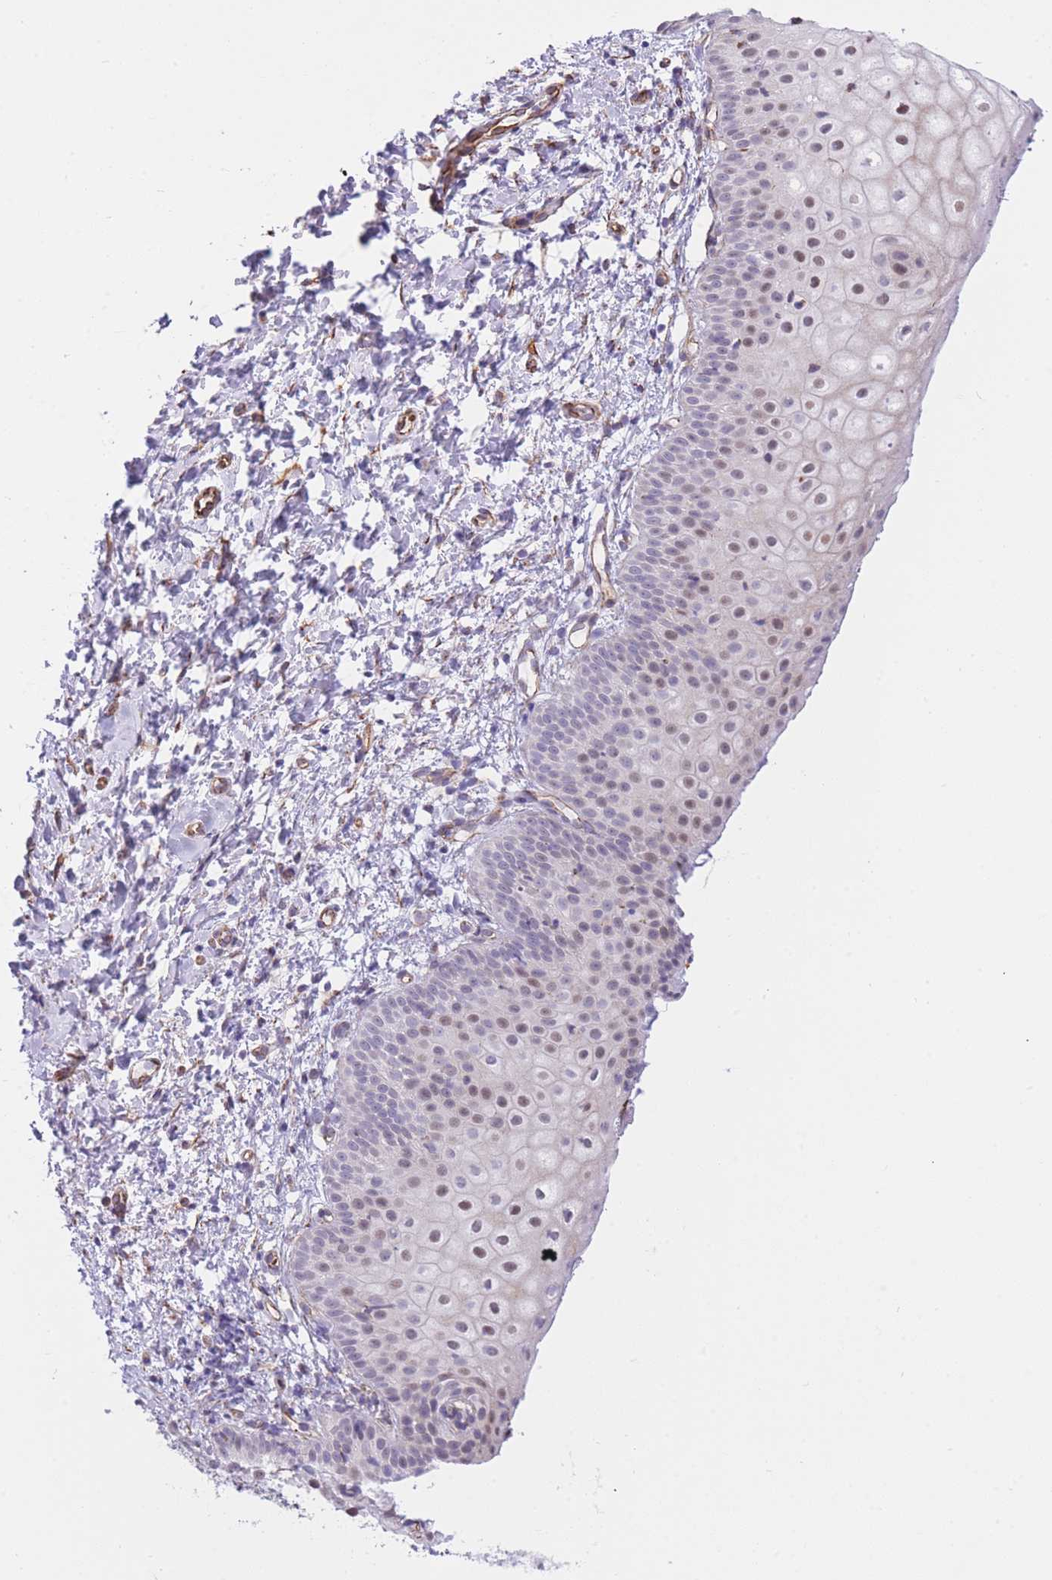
{"staining": {"intensity": "weak", "quantity": "<25%", "location": "nuclear"}, "tissue": "vagina", "cell_type": "Squamous epithelial cells", "image_type": "normal", "snomed": [{"axis": "morphology", "description": "Normal tissue, NOS"}, {"axis": "topography", "description": "Vagina"}], "caption": "Immunohistochemistry of normal vagina shows no staining in squamous epithelial cells. The staining was performed using DAB (3,3'-diaminobenzidine) to visualize the protein expression in brown, while the nuclei were stained in blue with hematoxylin (Magnification: 20x).", "gene": "PSG11", "patient": {"sex": "female", "age": 56}}